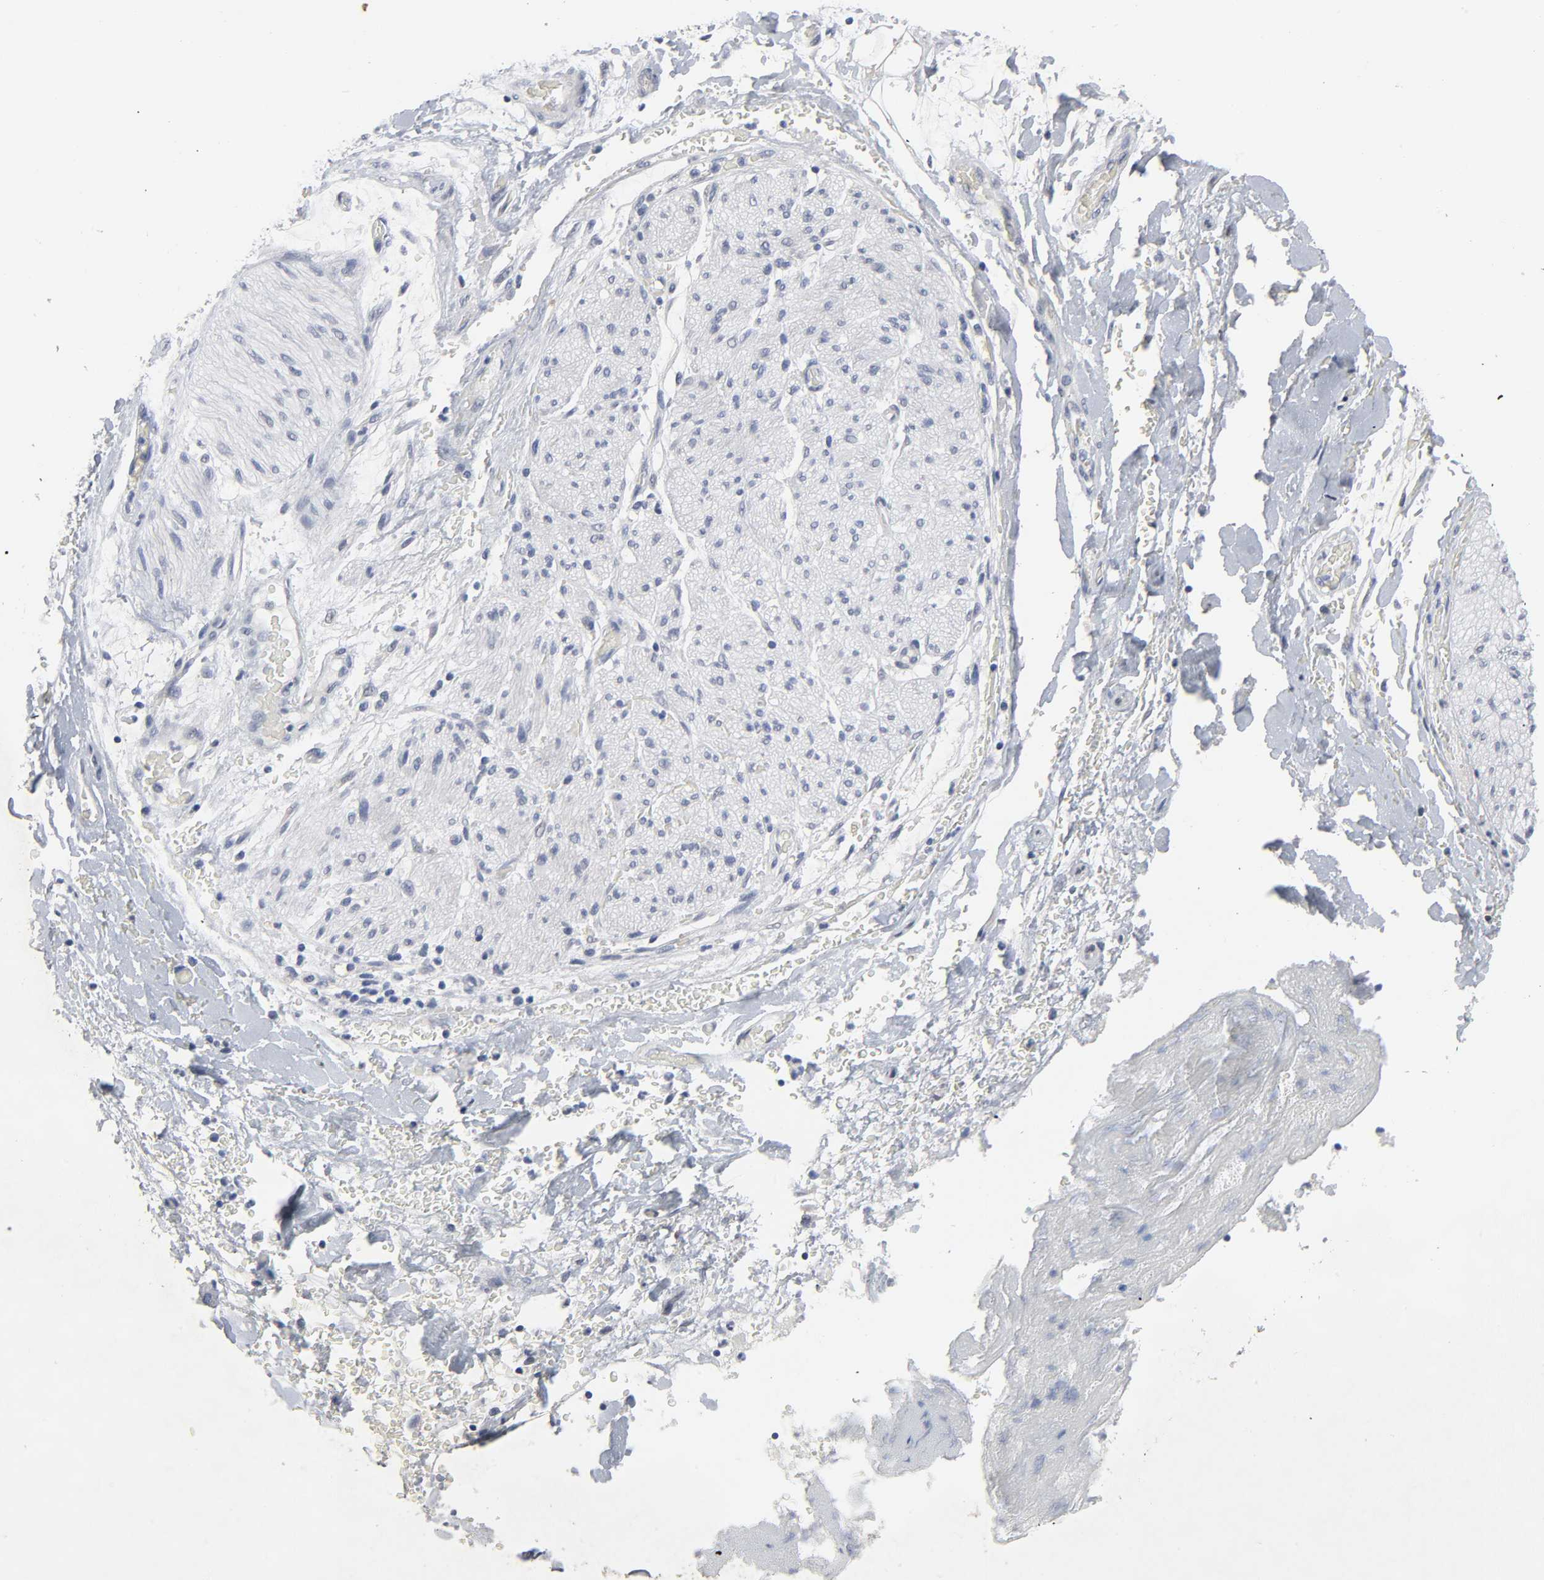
{"staining": {"intensity": "negative", "quantity": "none", "location": "none"}, "tissue": "adipose tissue", "cell_type": "Adipocytes", "image_type": "normal", "snomed": [{"axis": "morphology", "description": "Normal tissue, NOS"}, {"axis": "morphology", "description": "Cholangiocarcinoma"}, {"axis": "topography", "description": "Liver"}, {"axis": "topography", "description": "Peripheral nerve tissue"}], "caption": "Immunohistochemistry micrograph of benign adipose tissue stained for a protein (brown), which displays no positivity in adipocytes. (DAB (3,3'-diaminobenzidine) immunohistochemistry, high magnification).", "gene": "SALL2", "patient": {"sex": "male", "age": 50}}